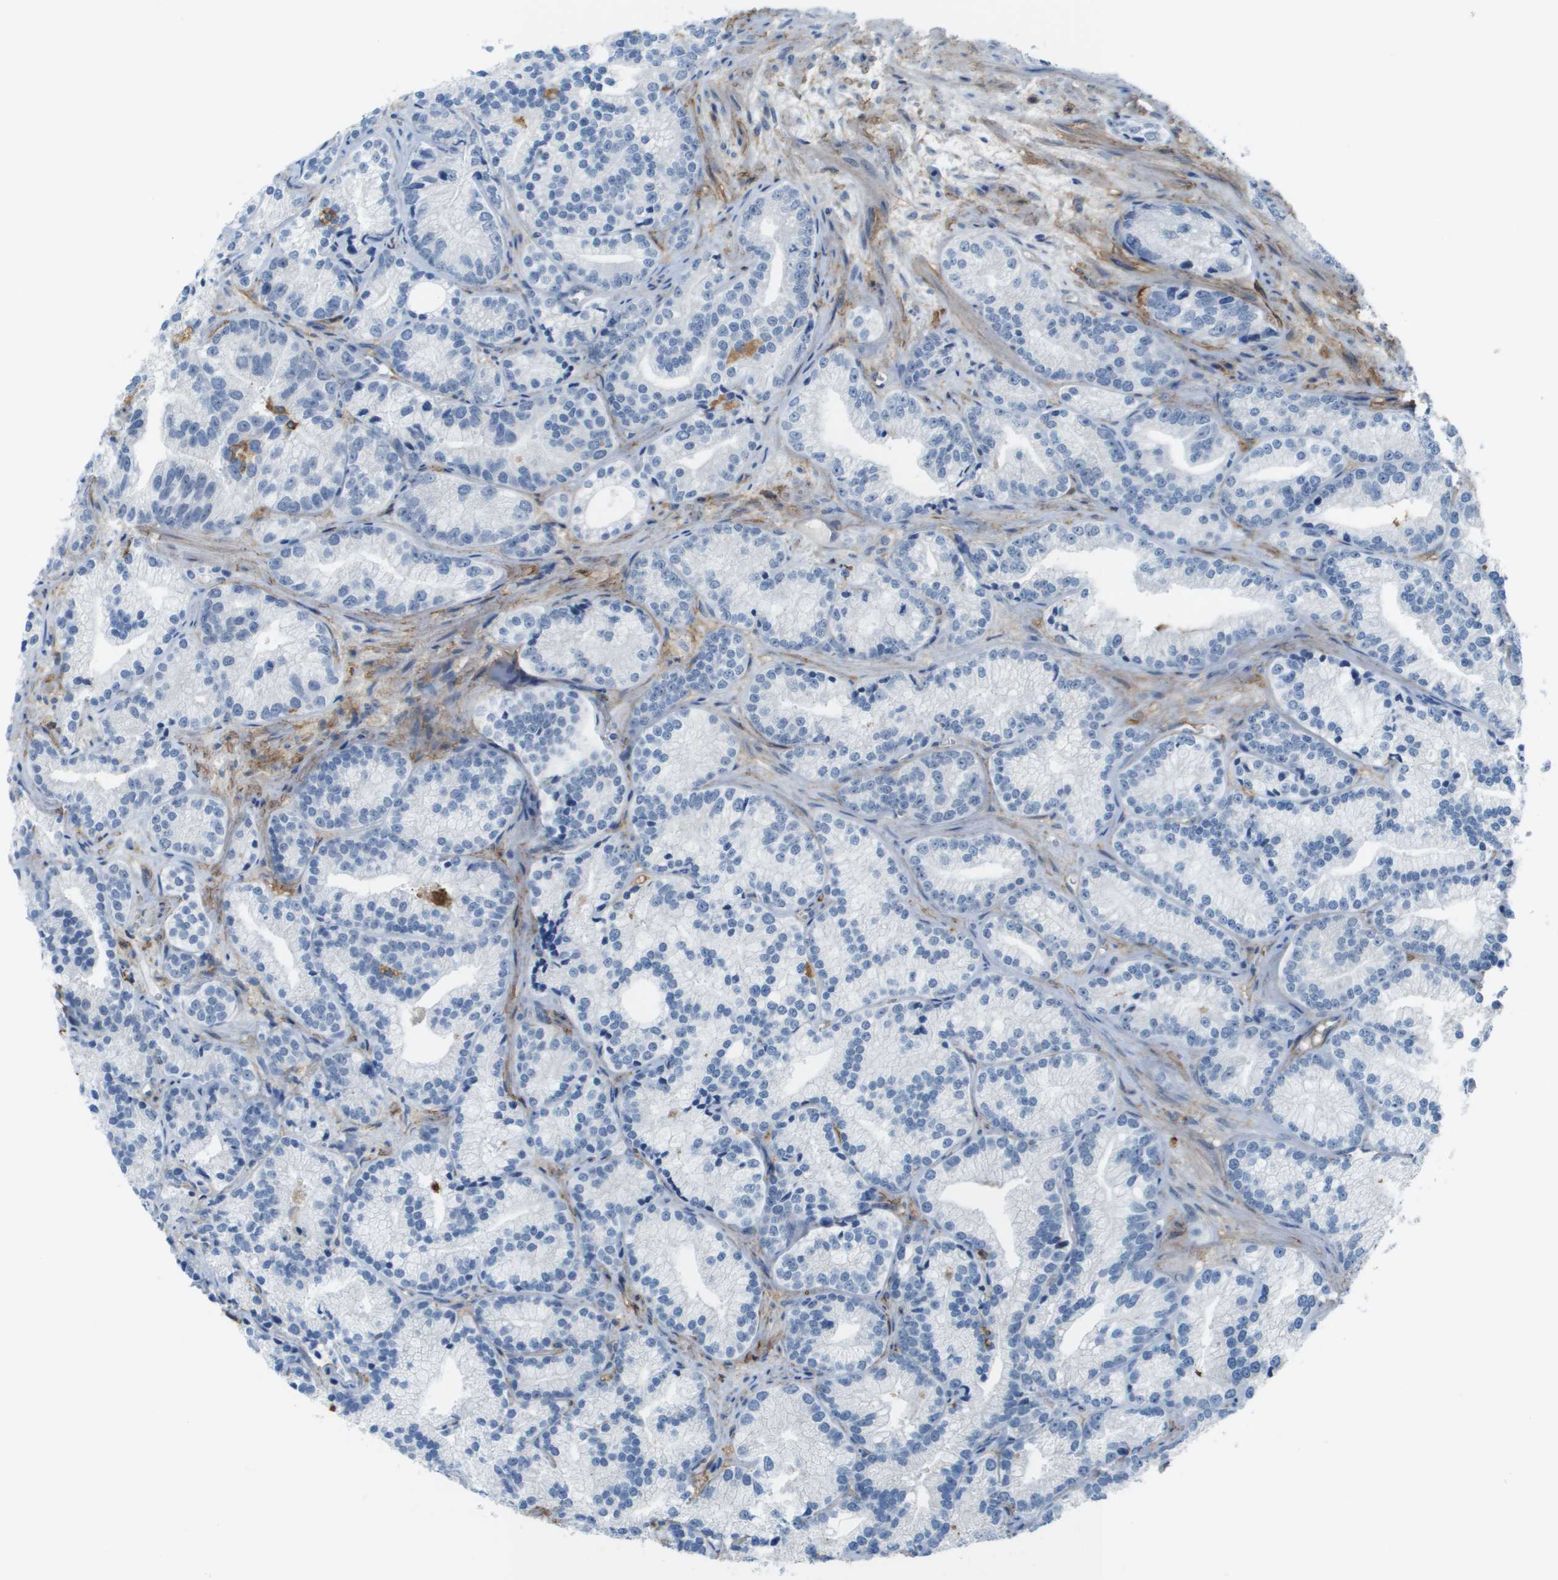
{"staining": {"intensity": "negative", "quantity": "none", "location": "none"}, "tissue": "prostate cancer", "cell_type": "Tumor cells", "image_type": "cancer", "snomed": [{"axis": "morphology", "description": "Adenocarcinoma, Low grade"}, {"axis": "topography", "description": "Prostate"}], "caption": "Immunohistochemistry of adenocarcinoma (low-grade) (prostate) demonstrates no positivity in tumor cells.", "gene": "ZBTB43", "patient": {"sex": "male", "age": 89}}